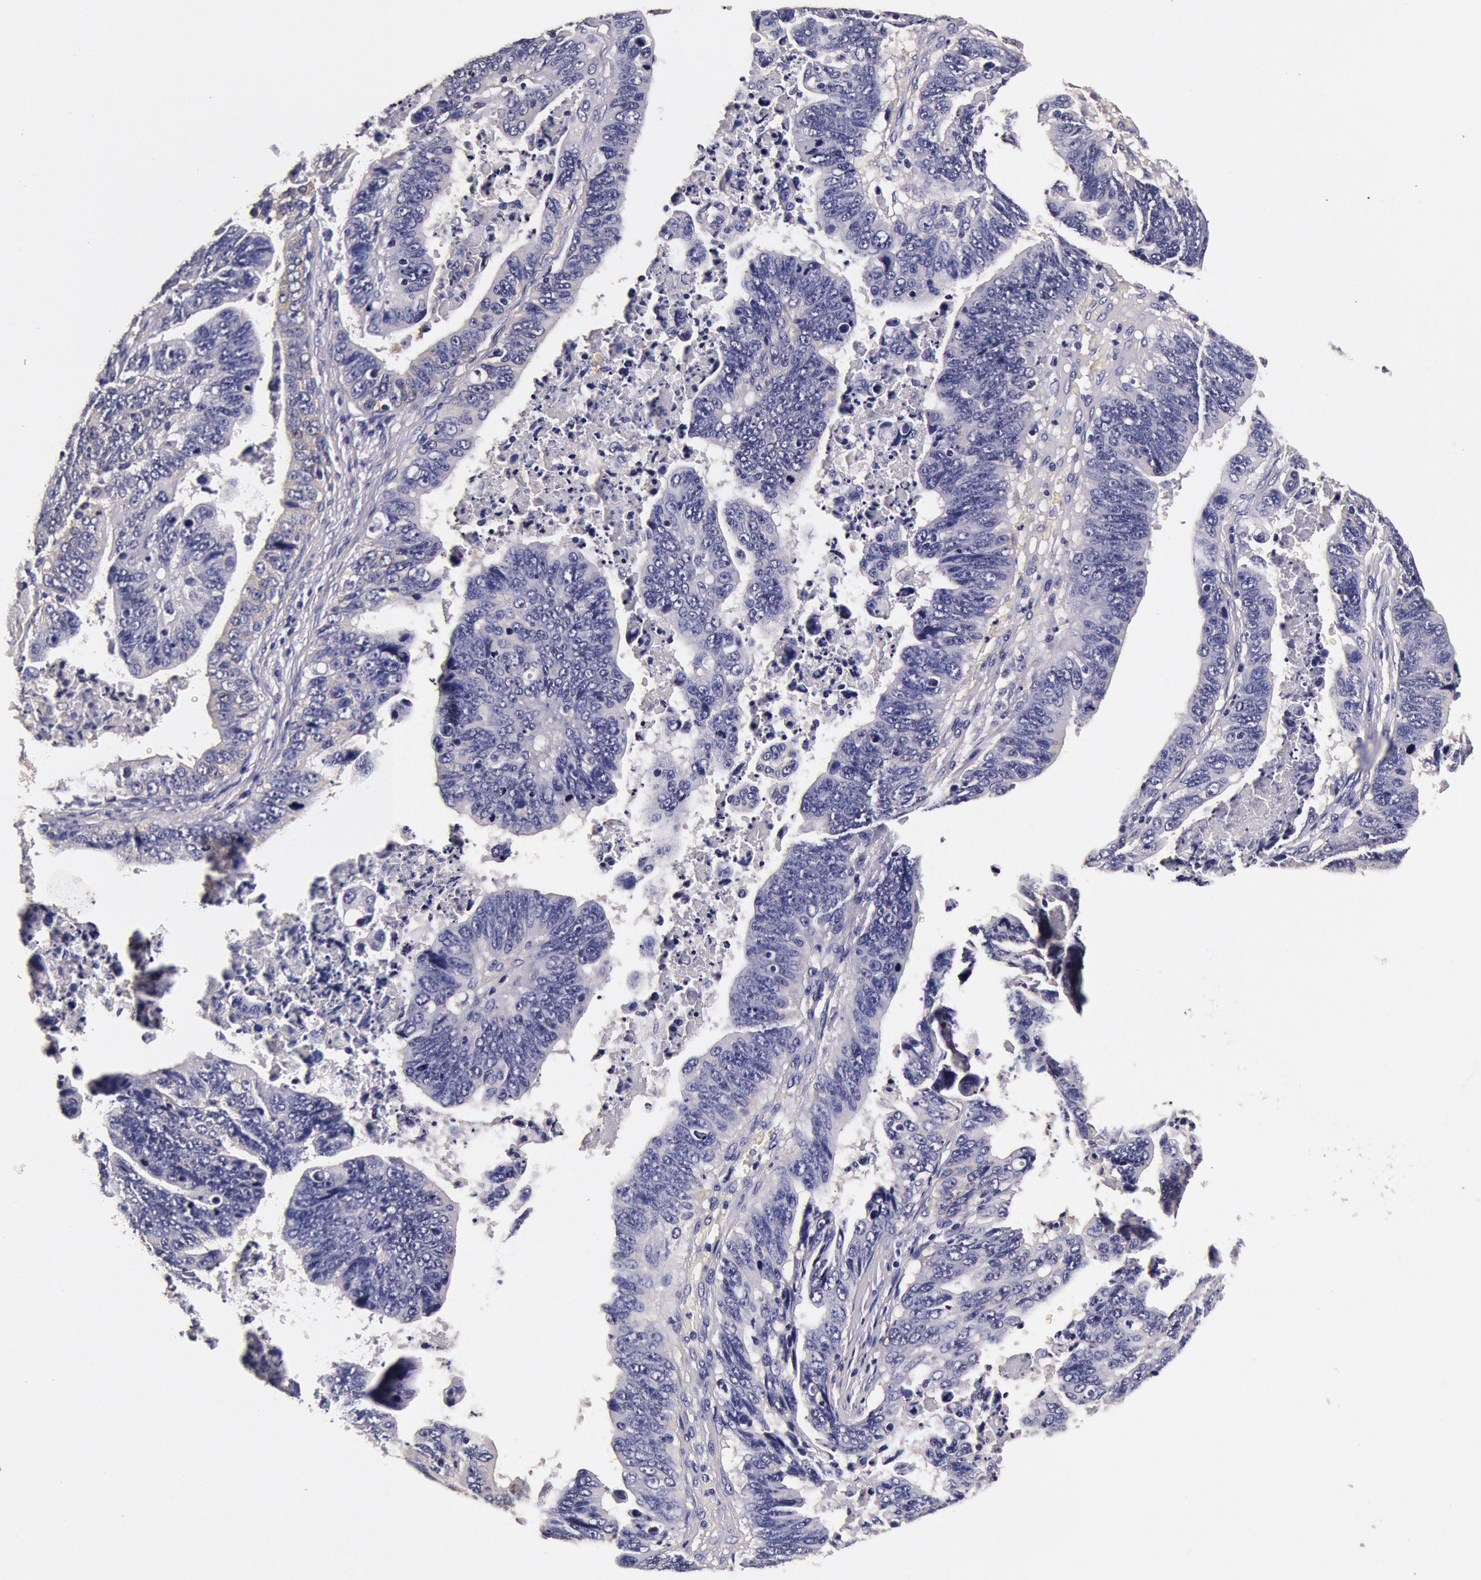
{"staining": {"intensity": "negative", "quantity": "none", "location": "none"}, "tissue": "stomach cancer", "cell_type": "Tumor cells", "image_type": "cancer", "snomed": [{"axis": "morphology", "description": "Adenocarcinoma, NOS"}, {"axis": "topography", "description": "Stomach, upper"}], "caption": "IHC image of stomach cancer stained for a protein (brown), which shows no expression in tumor cells. The staining is performed using DAB brown chromogen with nuclei counter-stained in using hematoxylin.", "gene": "CCDC22", "patient": {"sex": "female", "age": 50}}